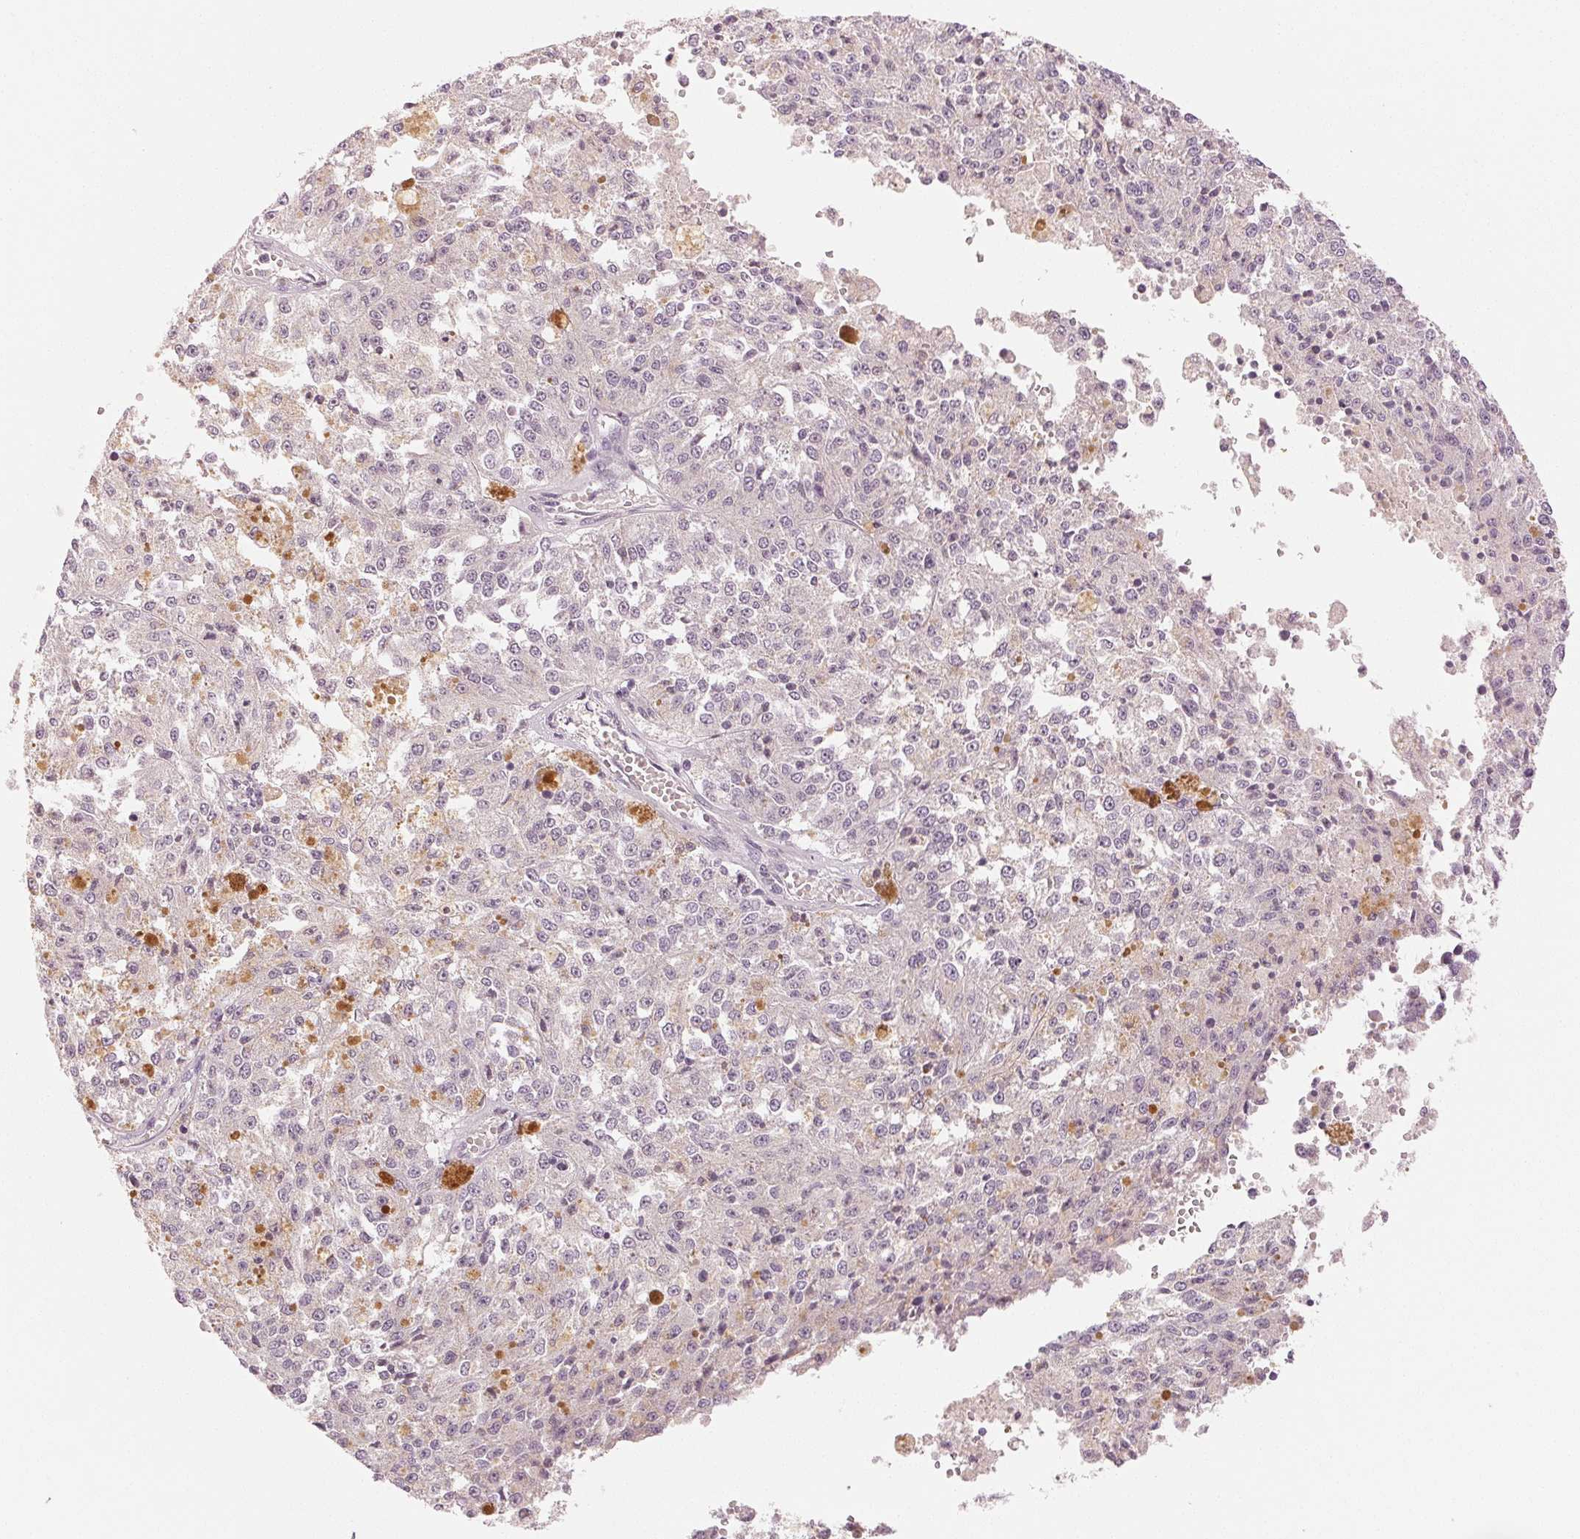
{"staining": {"intensity": "negative", "quantity": "none", "location": "none"}, "tissue": "melanoma", "cell_type": "Tumor cells", "image_type": "cancer", "snomed": [{"axis": "morphology", "description": "Malignant melanoma, Metastatic site"}, {"axis": "topography", "description": "Lymph node"}], "caption": "Histopathology image shows no protein positivity in tumor cells of melanoma tissue.", "gene": "MAP1LC3A", "patient": {"sex": "female", "age": 64}}